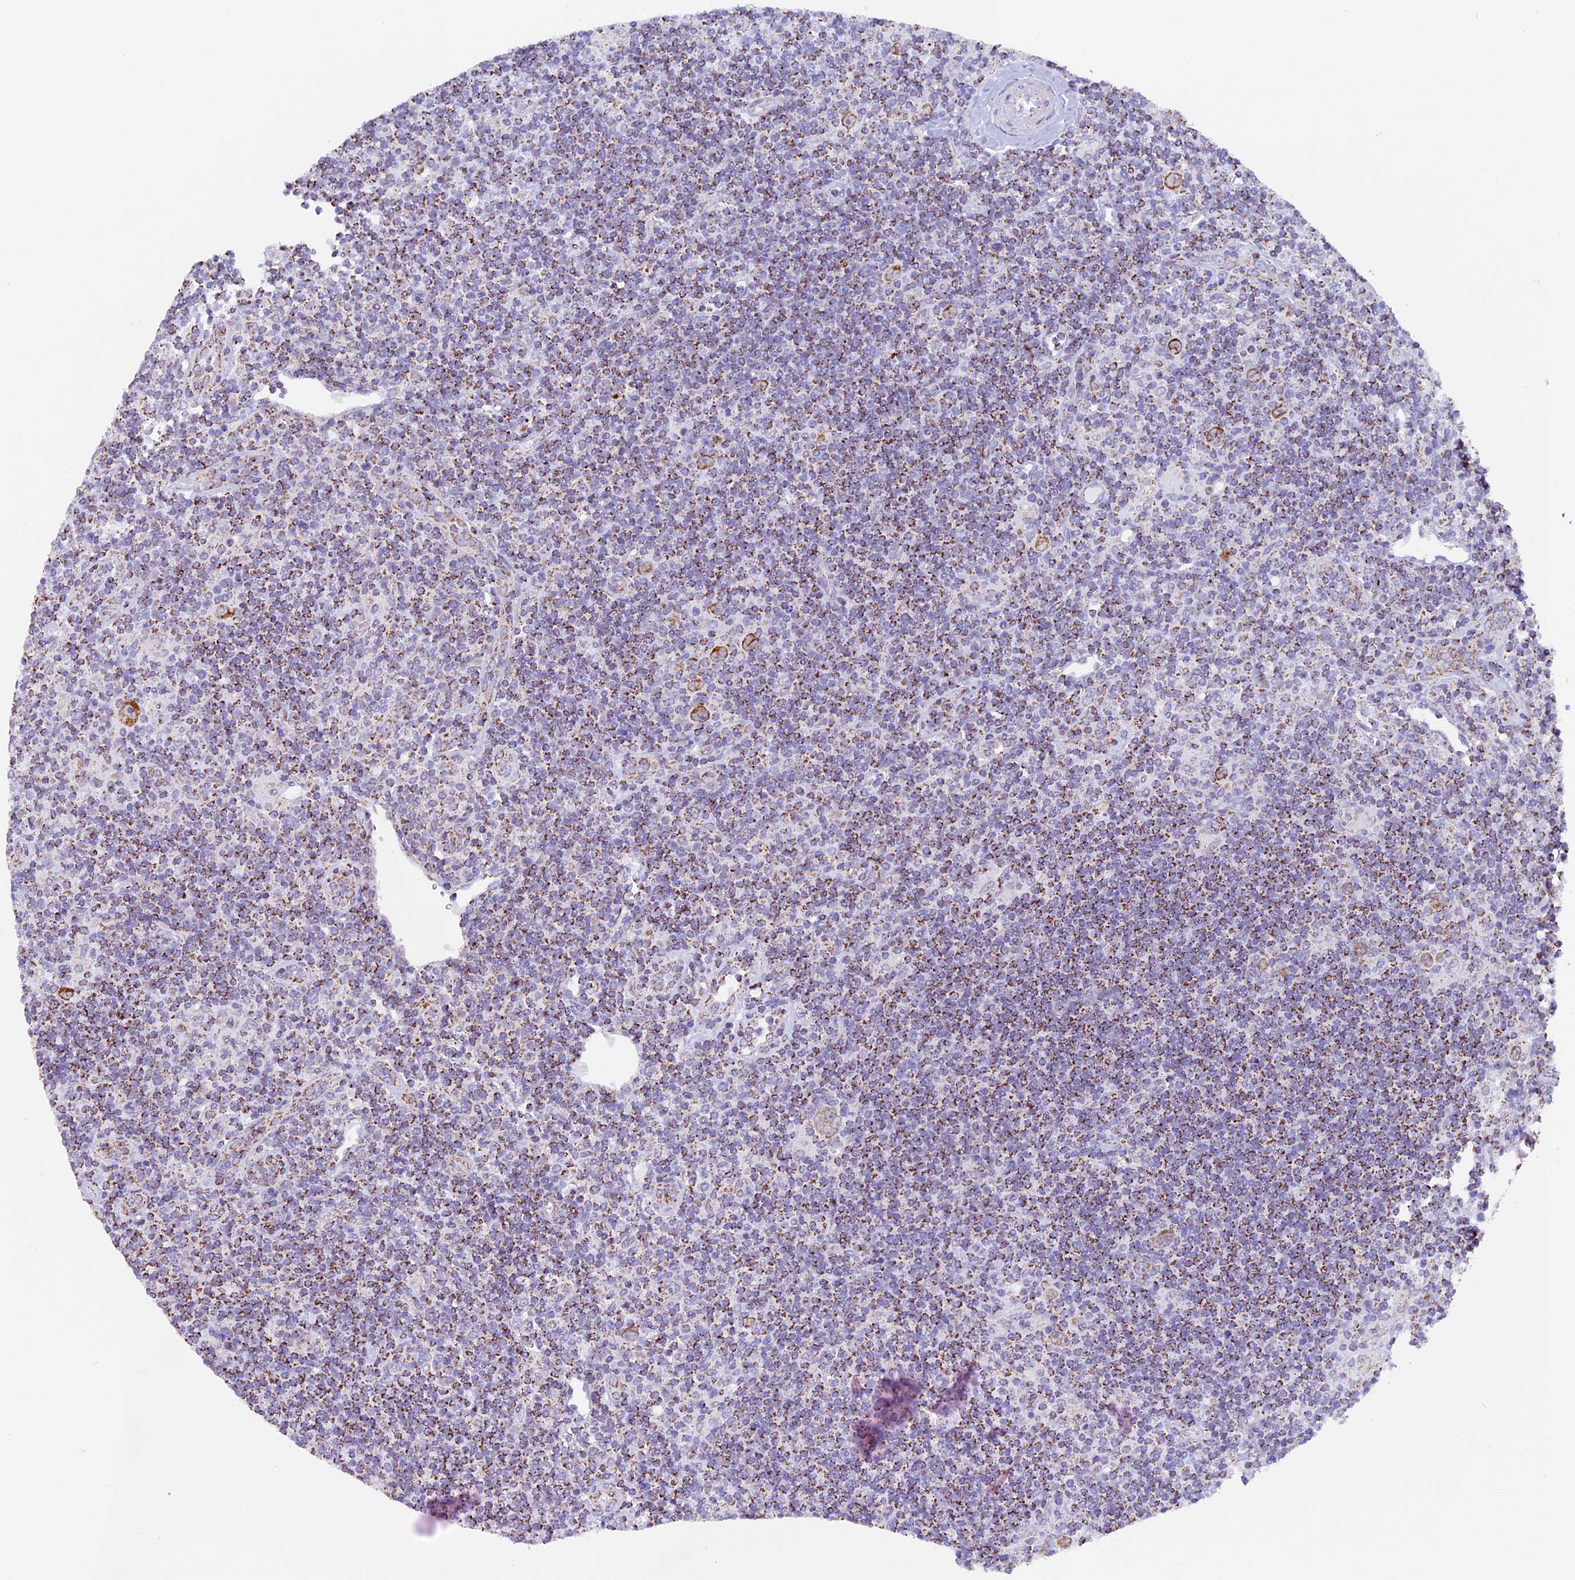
{"staining": {"intensity": "moderate", "quantity": ">75%", "location": "cytoplasmic/membranous"}, "tissue": "lymphoma", "cell_type": "Tumor cells", "image_type": "cancer", "snomed": [{"axis": "morphology", "description": "Hodgkin's disease, NOS"}, {"axis": "topography", "description": "Lymph node"}], "caption": "Immunohistochemical staining of lymphoma displays moderate cytoplasmic/membranous protein expression in approximately >75% of tumor cells.", "gene": "TFAM", "patient": {"sex": "female", "age": 57}}